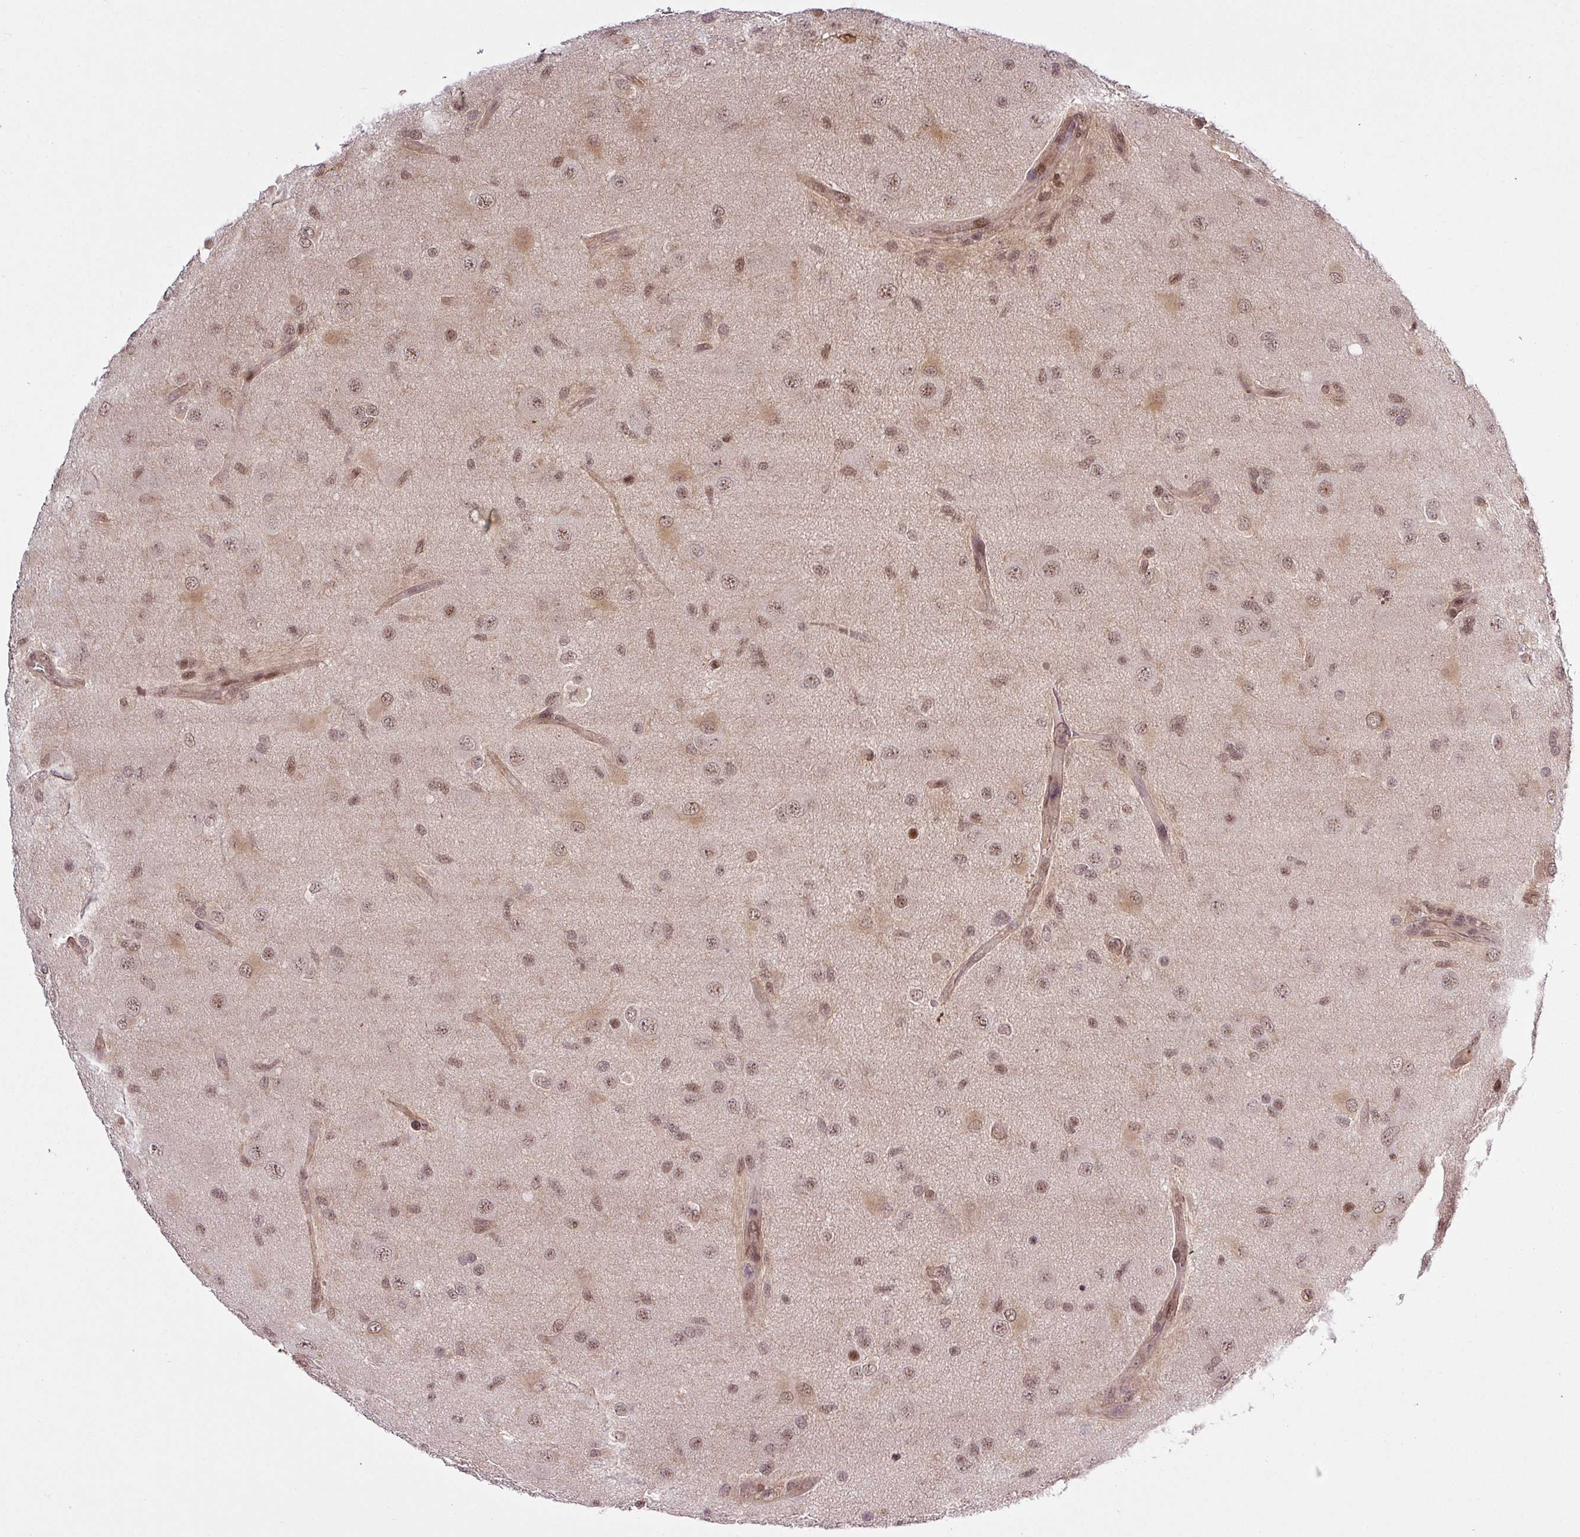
{"staining": {"intensity": "moderate", "quantity": ">75%", "location": "nuclear"}, "tissue": "glioma", "cell_type": "Tumor cells", "image_type": "cancer", "snomed": [{"axis": "morphology", "description": "Glioma, malignant, High grade"}, {"axis": "topography", "description": "Brain"}], "caption": "Malignant glioma (high-grade) was stained to show a protein in brown. There is medium levels of moderate nuclear staining in about >75% of tumor cells. (DAB (3,3'-diaminobenzidine) IHC, brown staining for protein, blue staining for nuclei).", "gene": "ITPKC", "patient": {"sex": "male", "age": 53}}